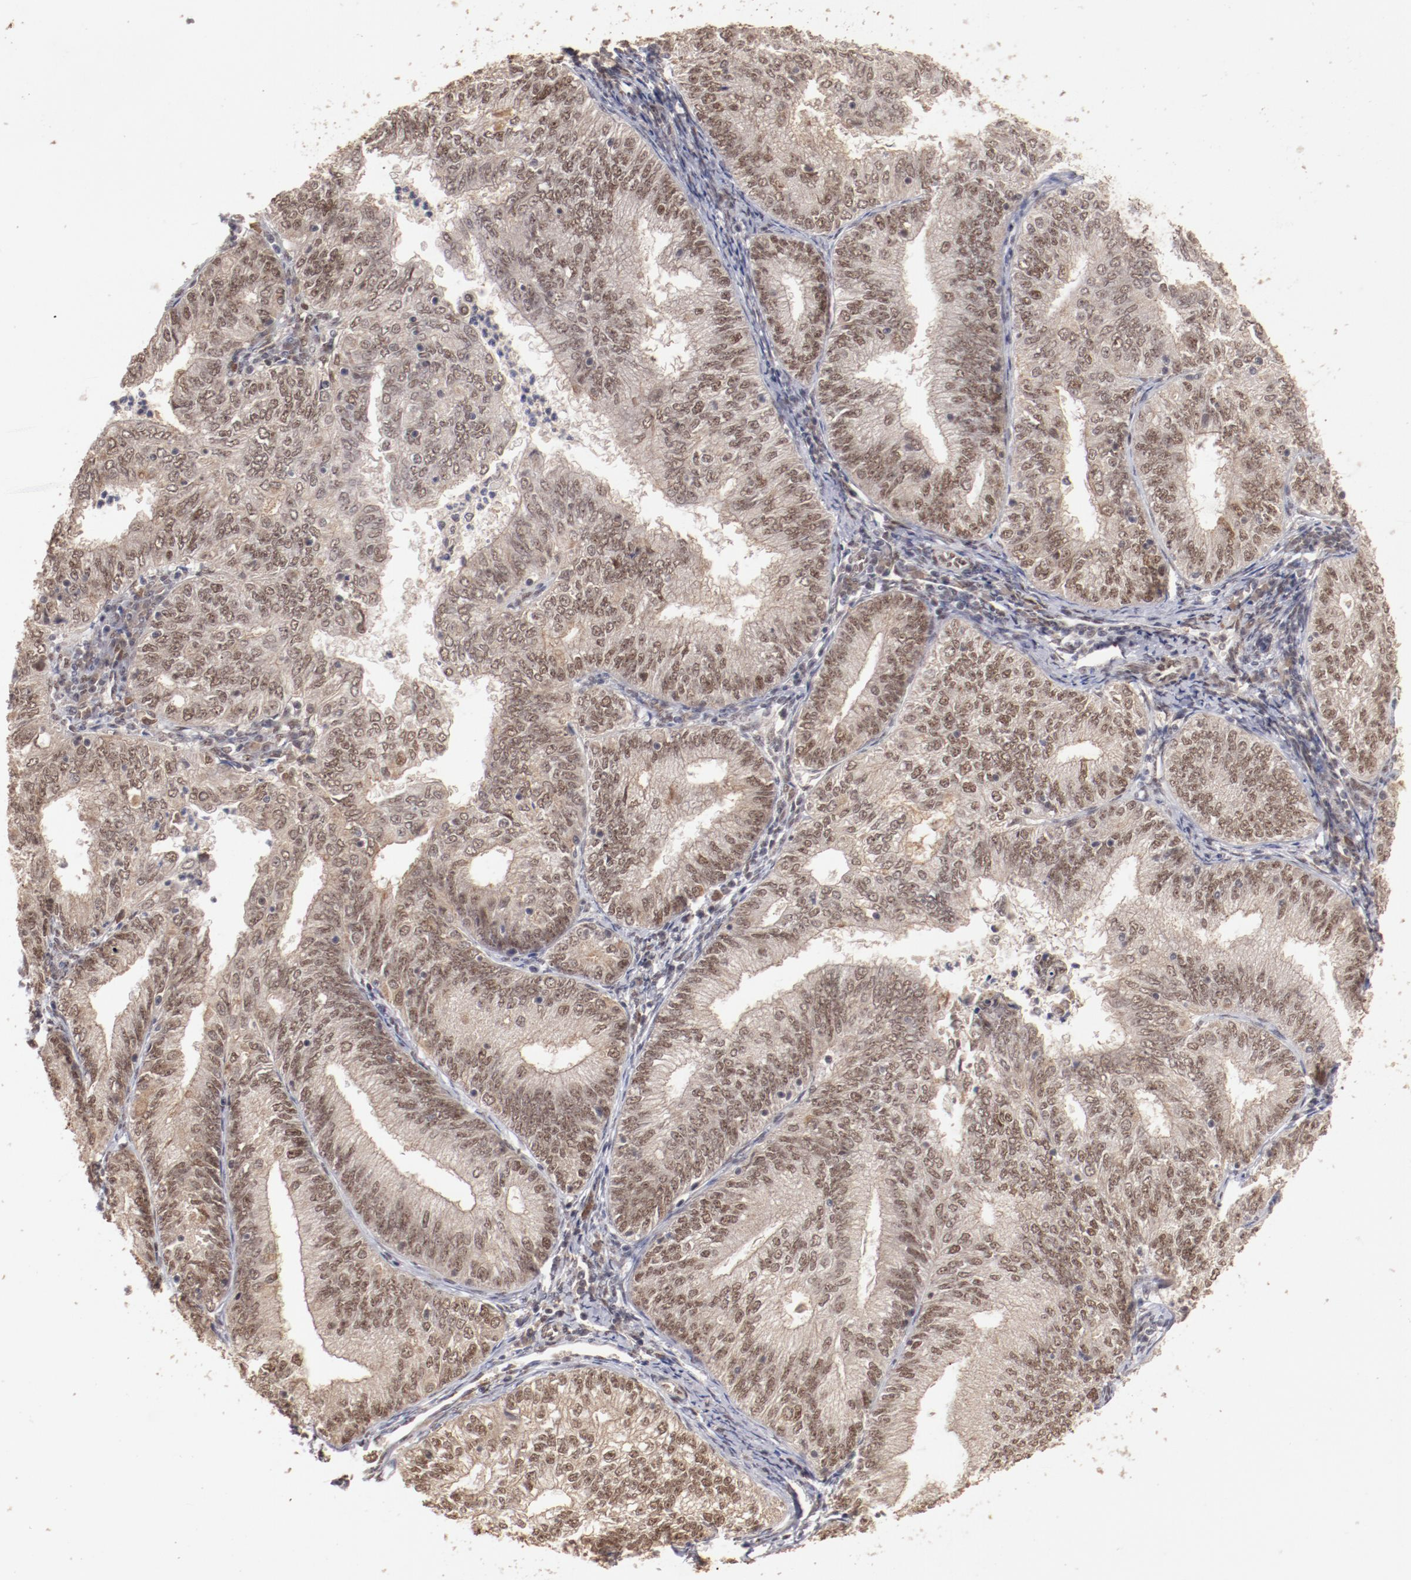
{"staining": {"intensity": "moderate", "quantity": ">75%", "location": "cytoplasmic/membranous,nuclear"}, "tissue": "endometrial cancer", "cell_type": "Tumor cells", "image_type": "cancer", "snomed": [{"axis": "morphology", "description": "Adenocarcinoma, NOS"}, {"axis": "topography", "description": "Endometrium"}], "caption": "IHC image of human adenocarcinoma (endometrial) stained for a protein (brown), which demonstrates medium levels of moderate cytoplasmic/membranous and nuclear positivity in about >75% of tumor cells.", "gene": "CLOCK", "patient": {"sex": "female", "age": 69}}